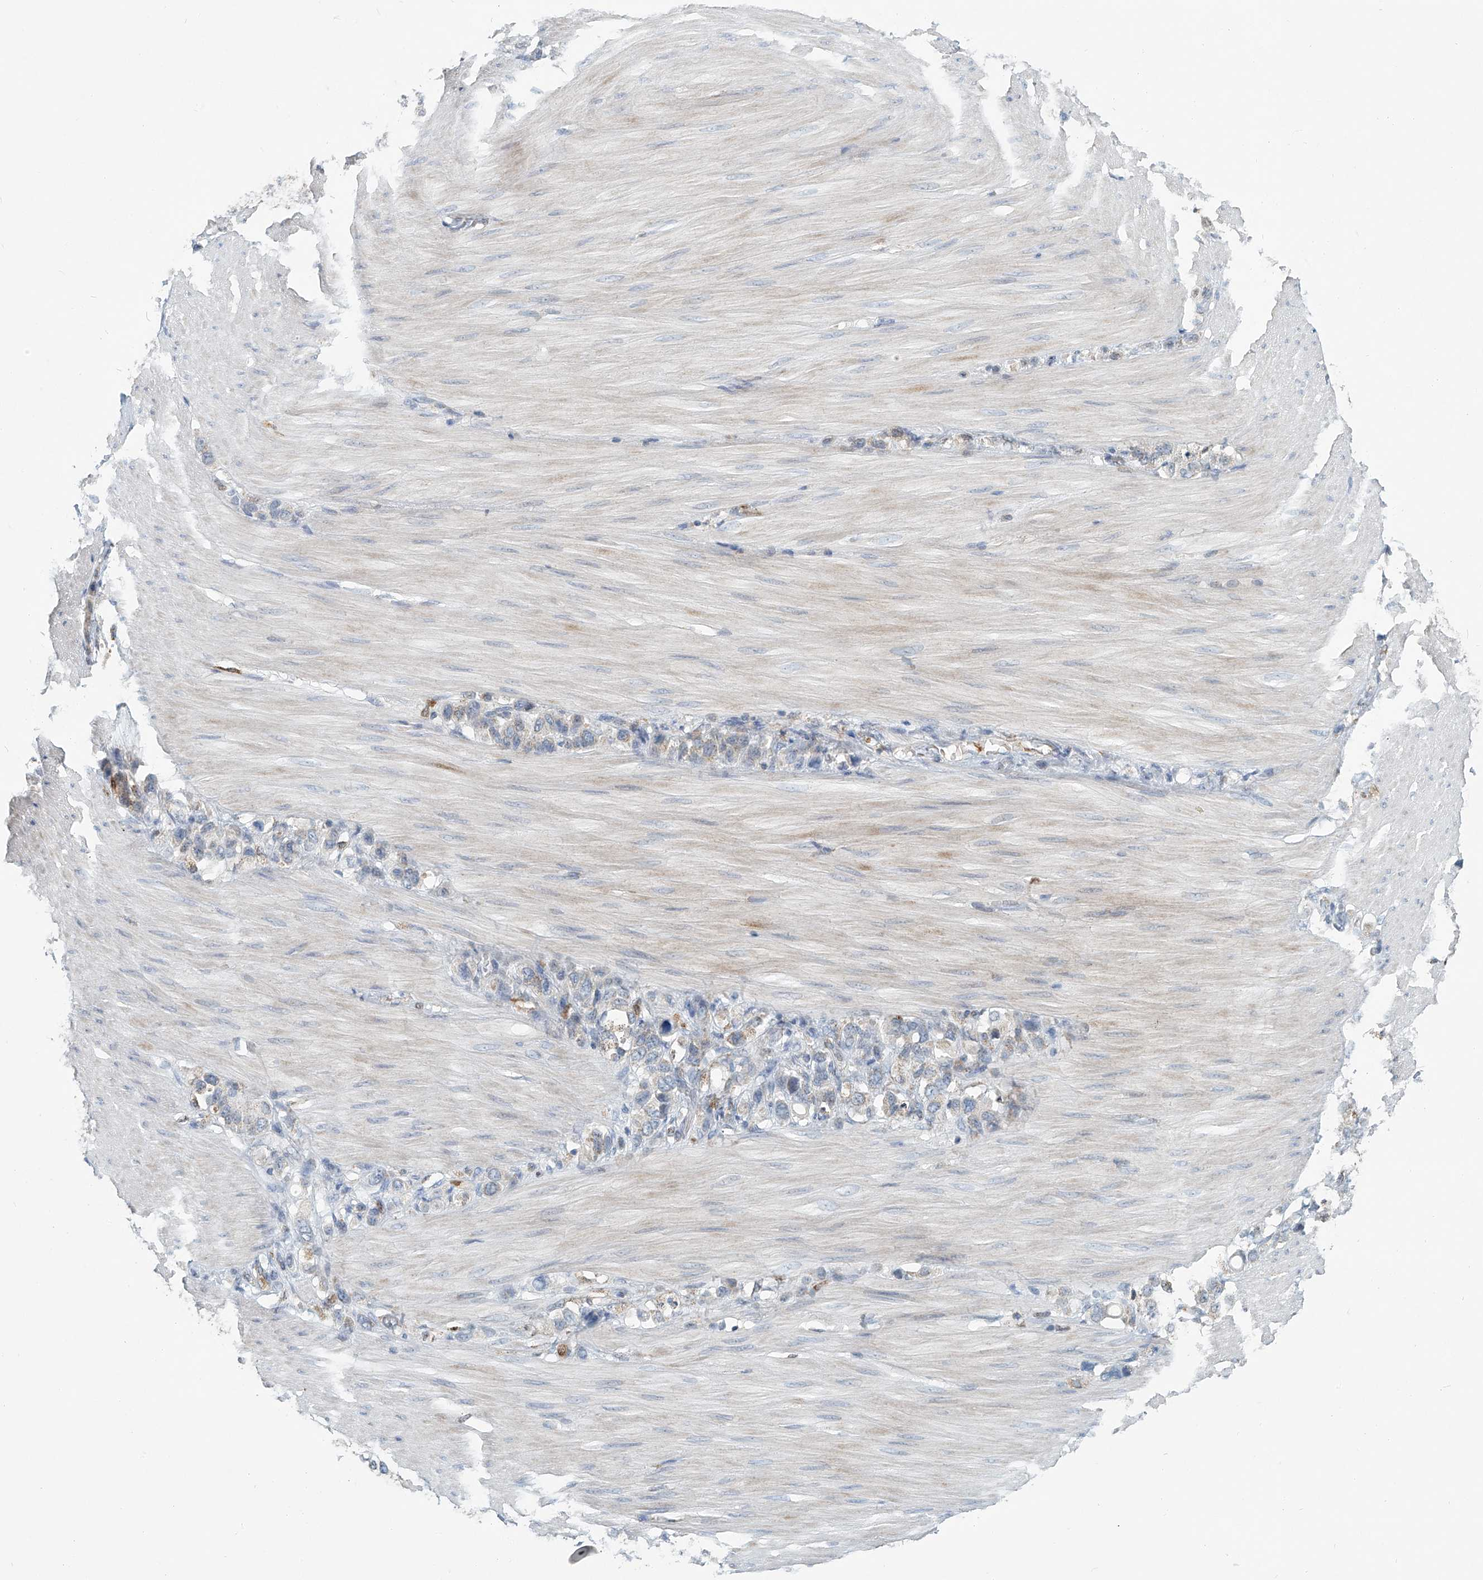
{"staining": {"intensity": "negative", "quantity": "none", "location": "none"}, "tissue": "stomach cancer", "cell_type": "Tumor cells", "image_type": "cancer", "snomed": [{"axis": "morphology", "description": "Adenocarcinoma, NOS"}, {"axis": "topography", "description": "Stomach"}], "caption": "The histopathology image displays no significant staining in tumor cells of stomach cancer. (Stains: DAB (3,3'-diaminobenzidine) immunohistochemistry with hematoxylin counter stain, Microscopy: brightfield microscopy at high magnification).", "gene": "PTPRA", "patient": {"sex": "female", "age": 65}}